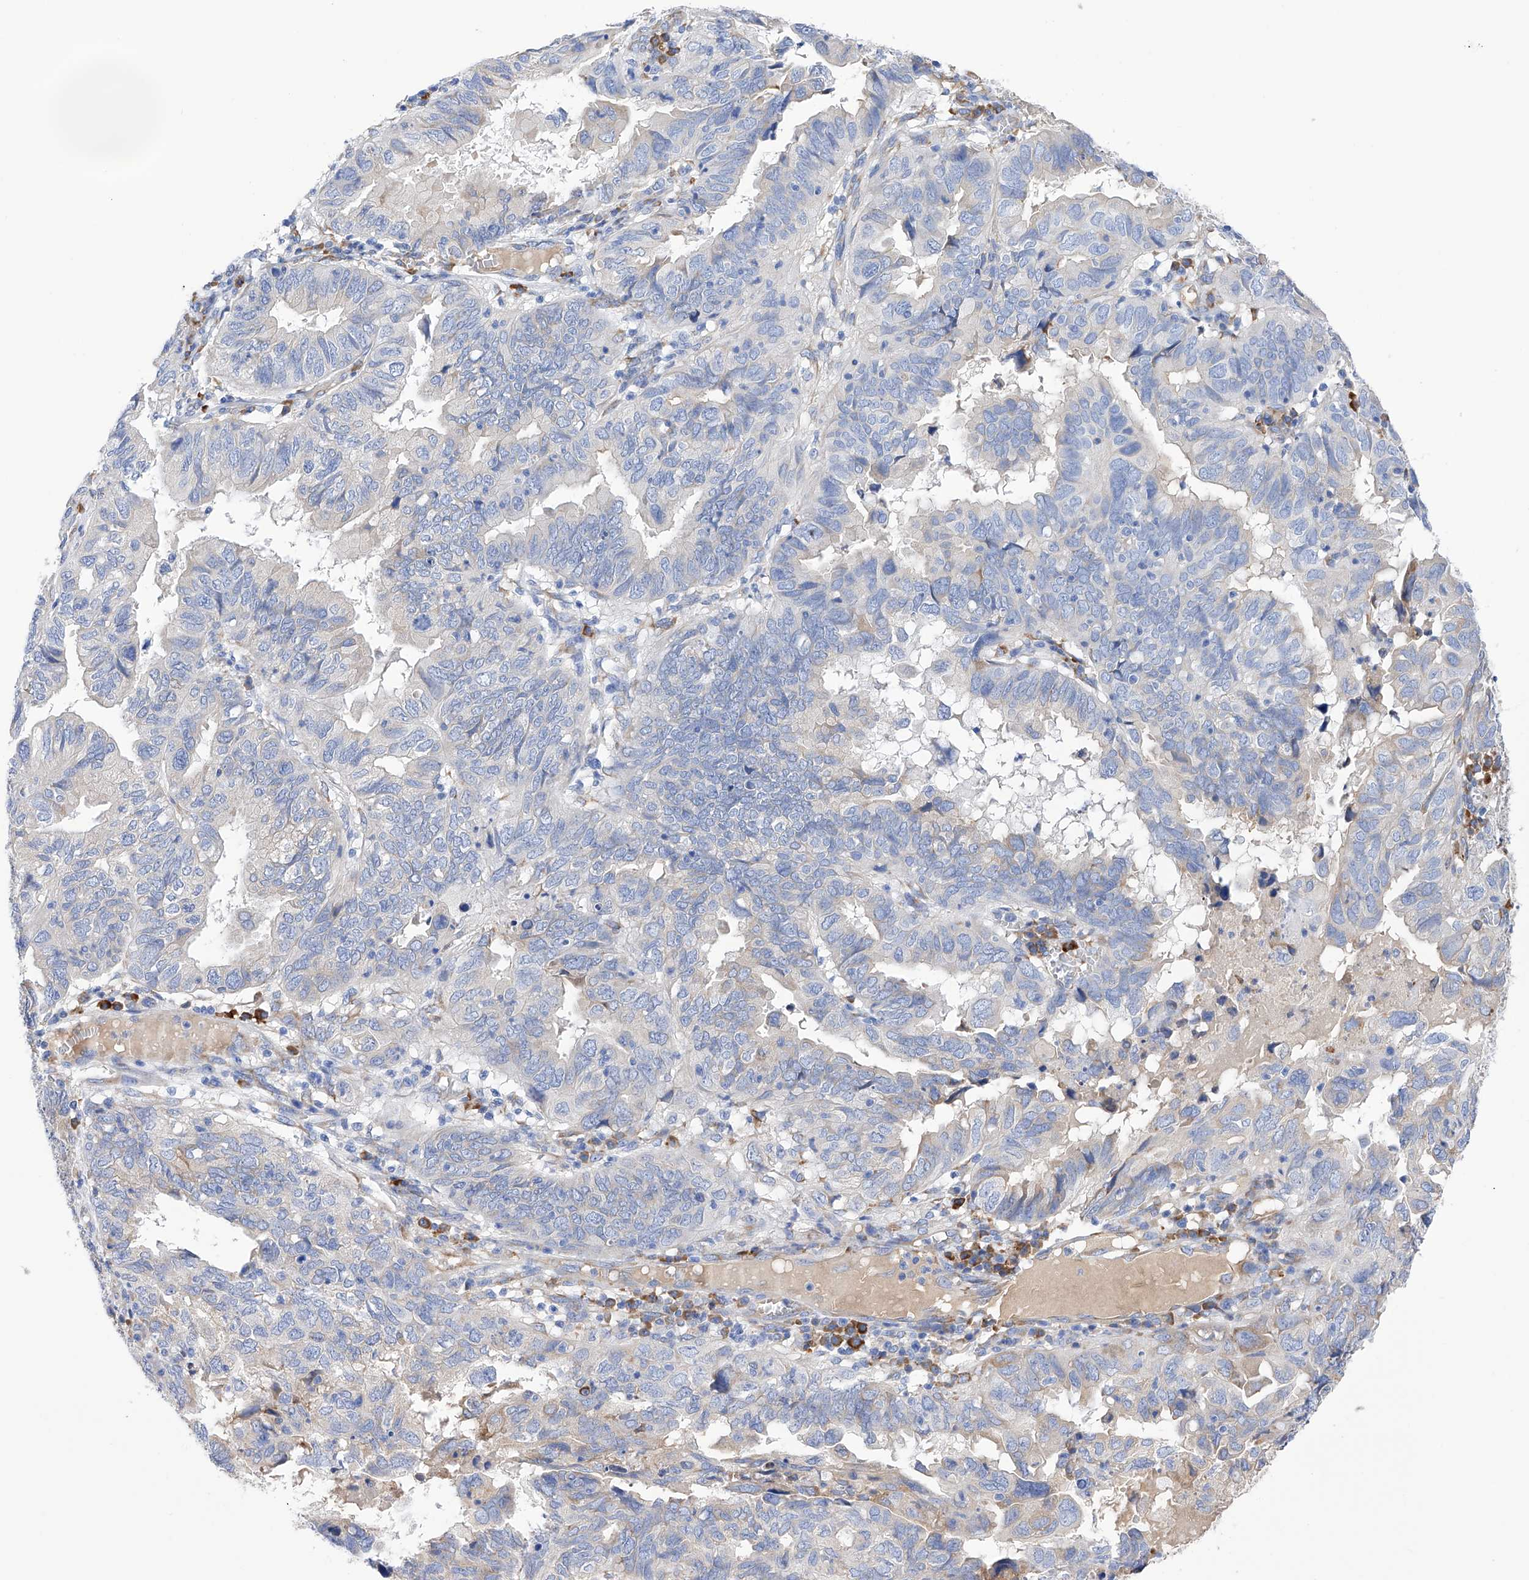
{"staining": {"intensity": "weak", "quantity": "<25%", "location": "cytoplasmic/membranous"}, "tissue": "endometrial cancer", "cell_type": "Tumor cells", "image_type": "cancer", "snomed": [{"axis": "morphology", "description": "Adenocarcinoma, NOS"}, {"axis": "topography", "description": "Uterus"}], "caption": "This is an immunohistochemistry photomicrograph of adenocarcinoma (endometrial). There is no staining in tumor cells.", "gene": "PDIA5", "patient": {"sex": "female", "age": 77}}